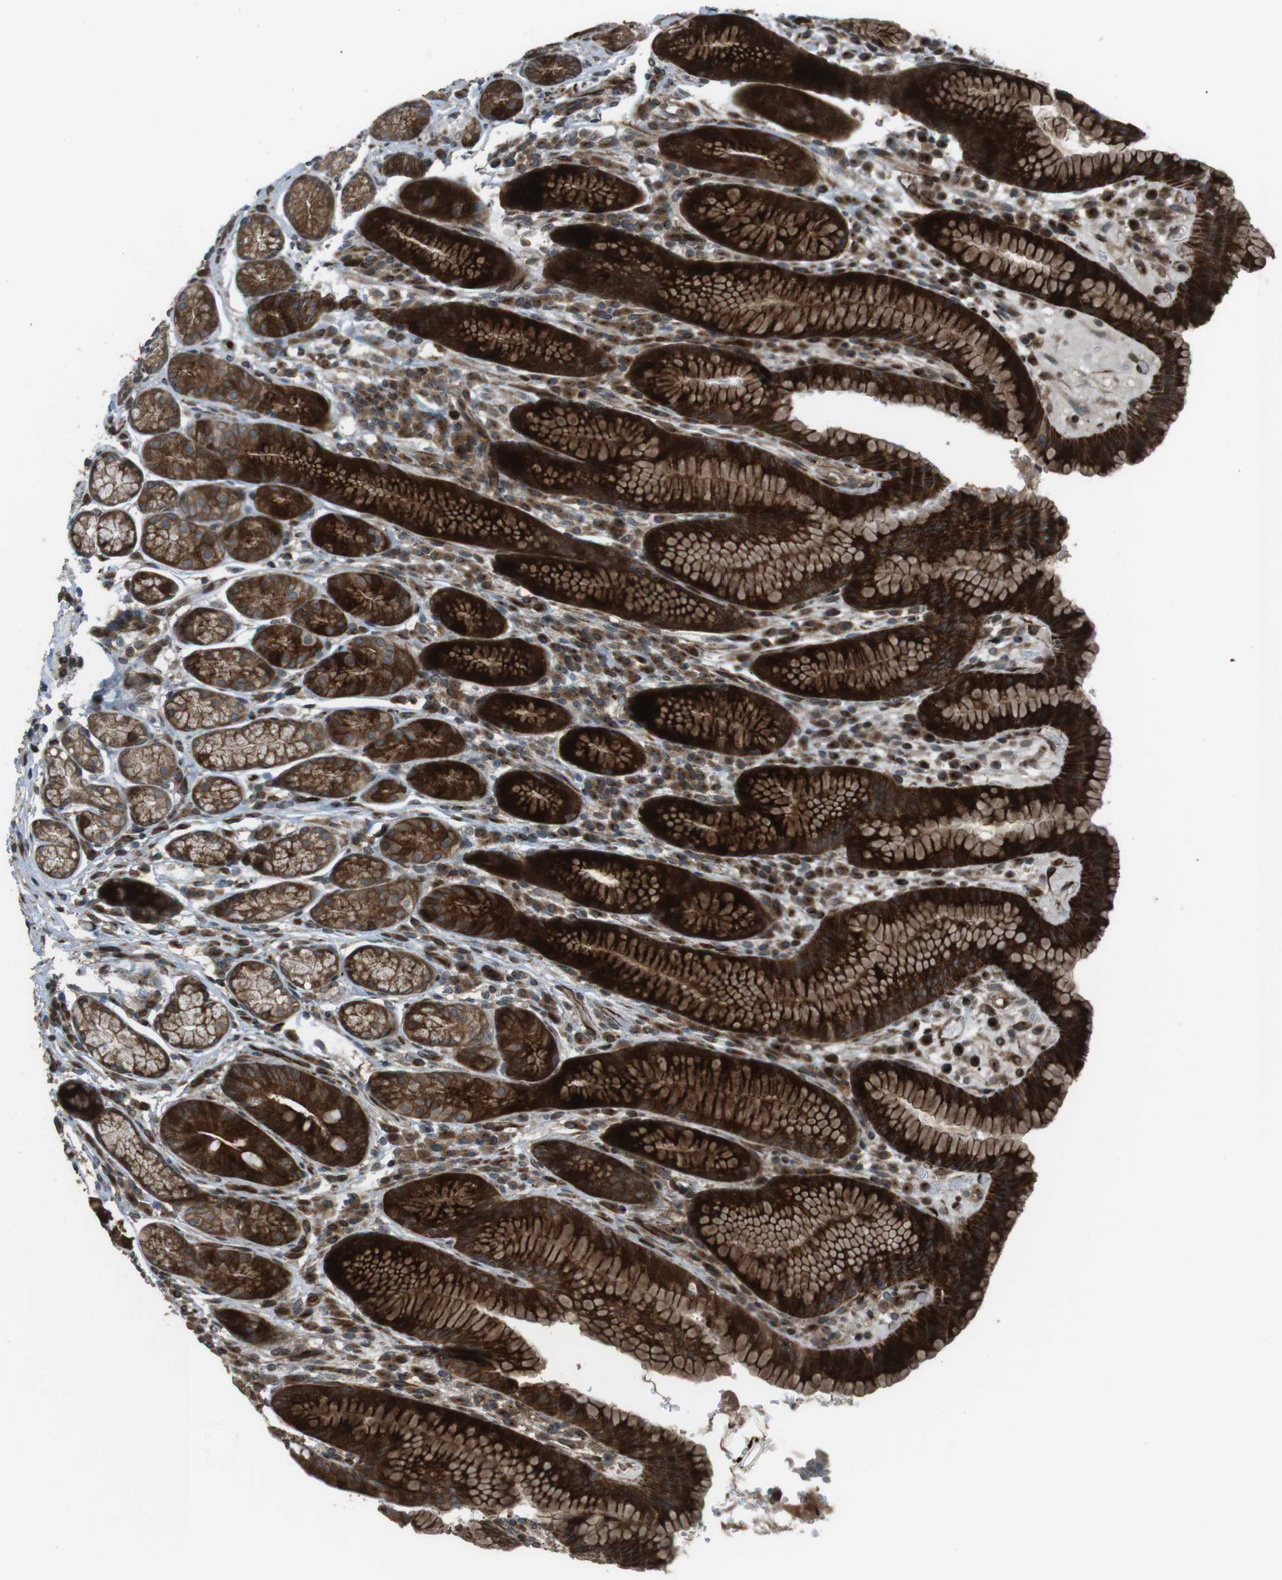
{"staining": {"intensity": "strong", "quantity": ">75%", "location": "cytoplasmic/membranous"}, "tissue": "stomach", "cell_type": "Glandular cells", "image_type": "normal", "snomed": [{"axis": "morphology", "description": "Normal tissue, NOS"}, {"axis": "topography", "description": "Stomach, lower"}], "caption": "High-magnification brightfield microscopy of unremarkable stomach stained with DAB (3,3'-diaminobenzidine) (brown) and counterstained with hematoxylin (blue). glandular cells exhibit strong cytoplasmic/membranous positivity is appreciated in about>75% of cells. Using DAB (3,3'-diaminobenzidine) (brown) and hematoxylin (blue) stains, captured at high magnification using brightfield microscopy.", "gene": "ZNF330", "patient": {"sex": "male", "age": 52}}